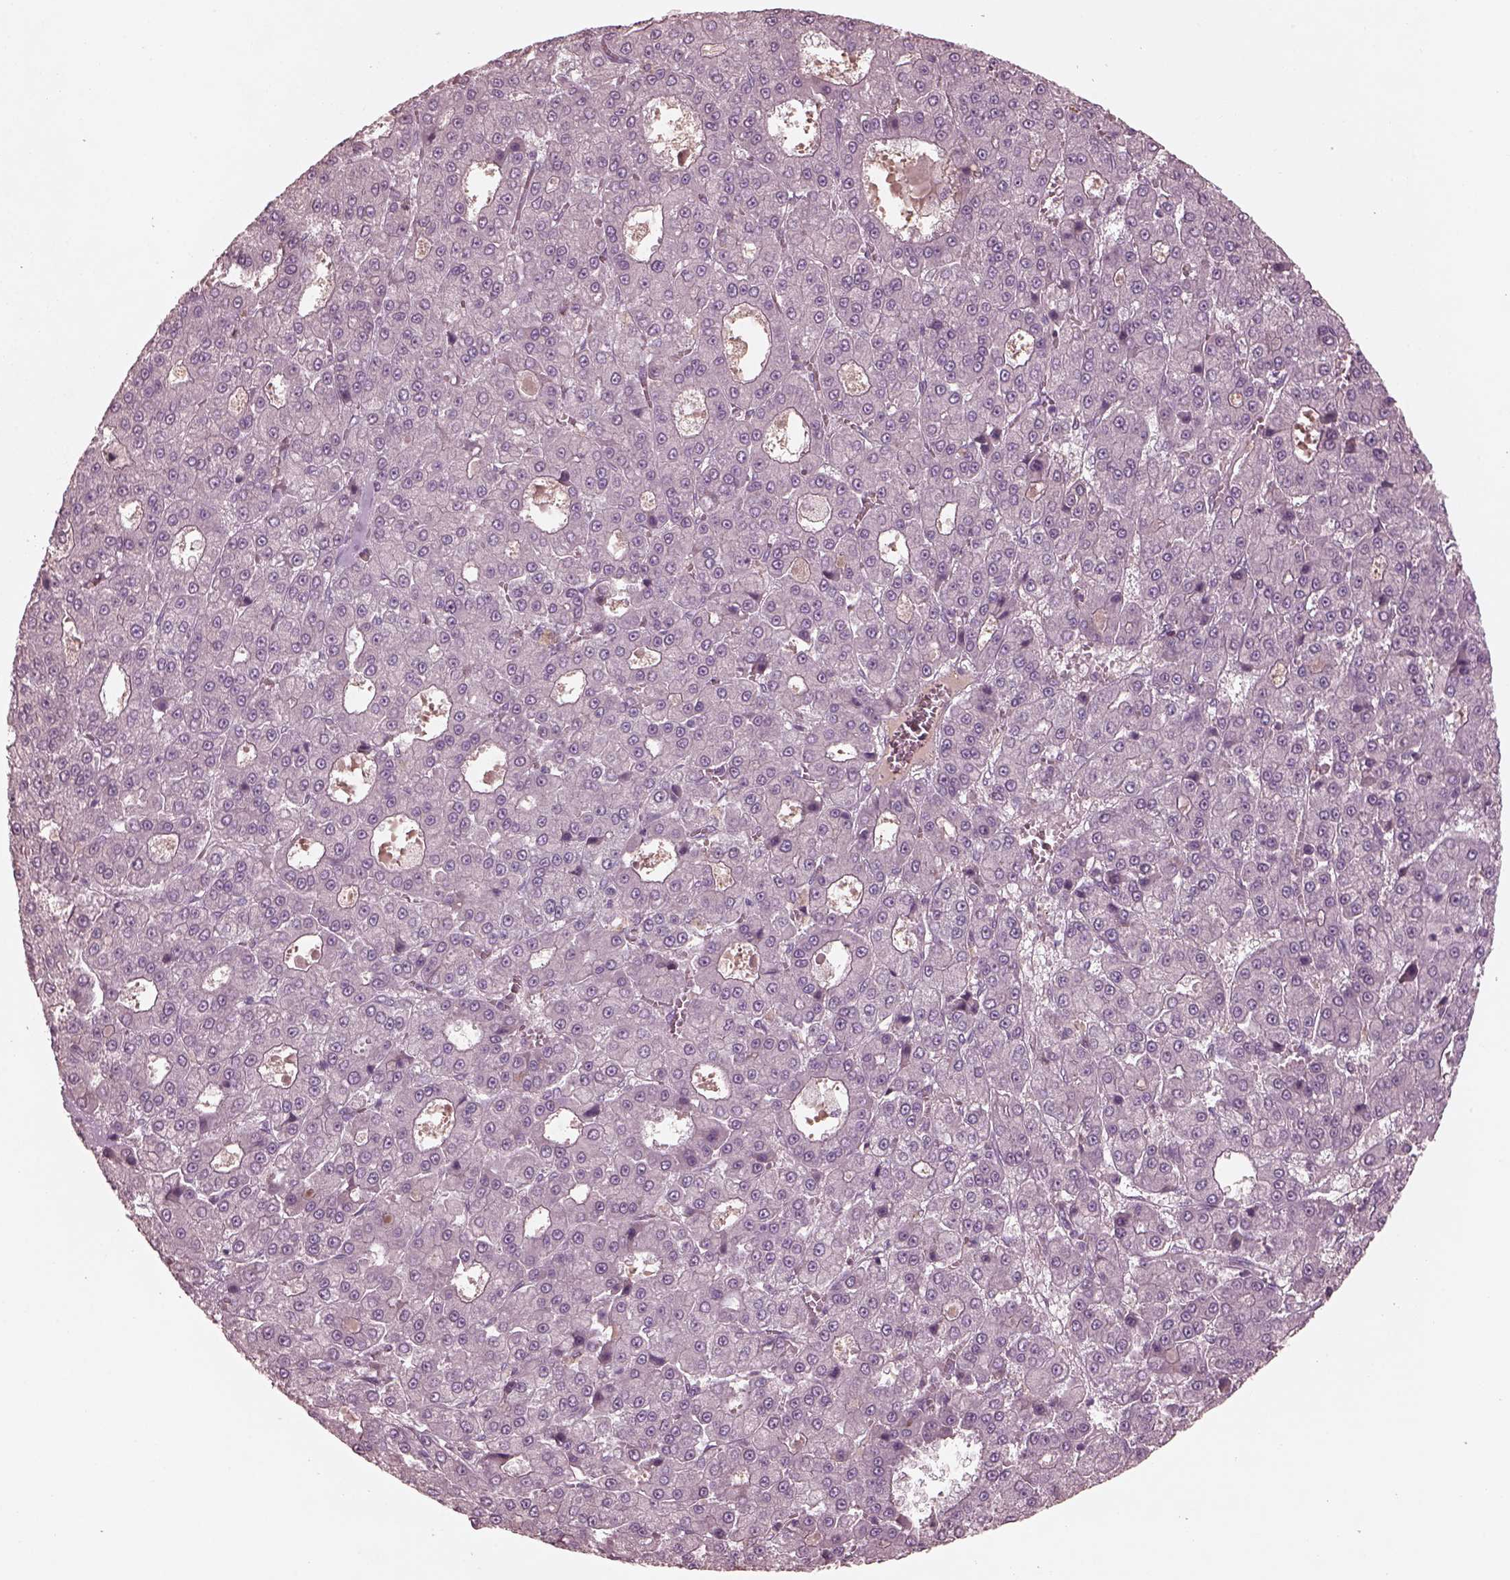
{"staining": {"intensity": "negative", "quantity": "none", "location": "none"}, "tissue": "liver cancer", "cell_type": "Tumor cells", "image_type": "cancer", "snomed": [{"axis": "morphology", "description": "Carcinoma, Hepatocellular, NOS"}, {"axis": "topography", "description": "Liver"}], "caption": "IHC of human liver cancer (hepatocellular carcinoma) displays no positivity in tumor cells.", "gene": "VWA5B1", "patient": {"sex": "male", "age": 70}}